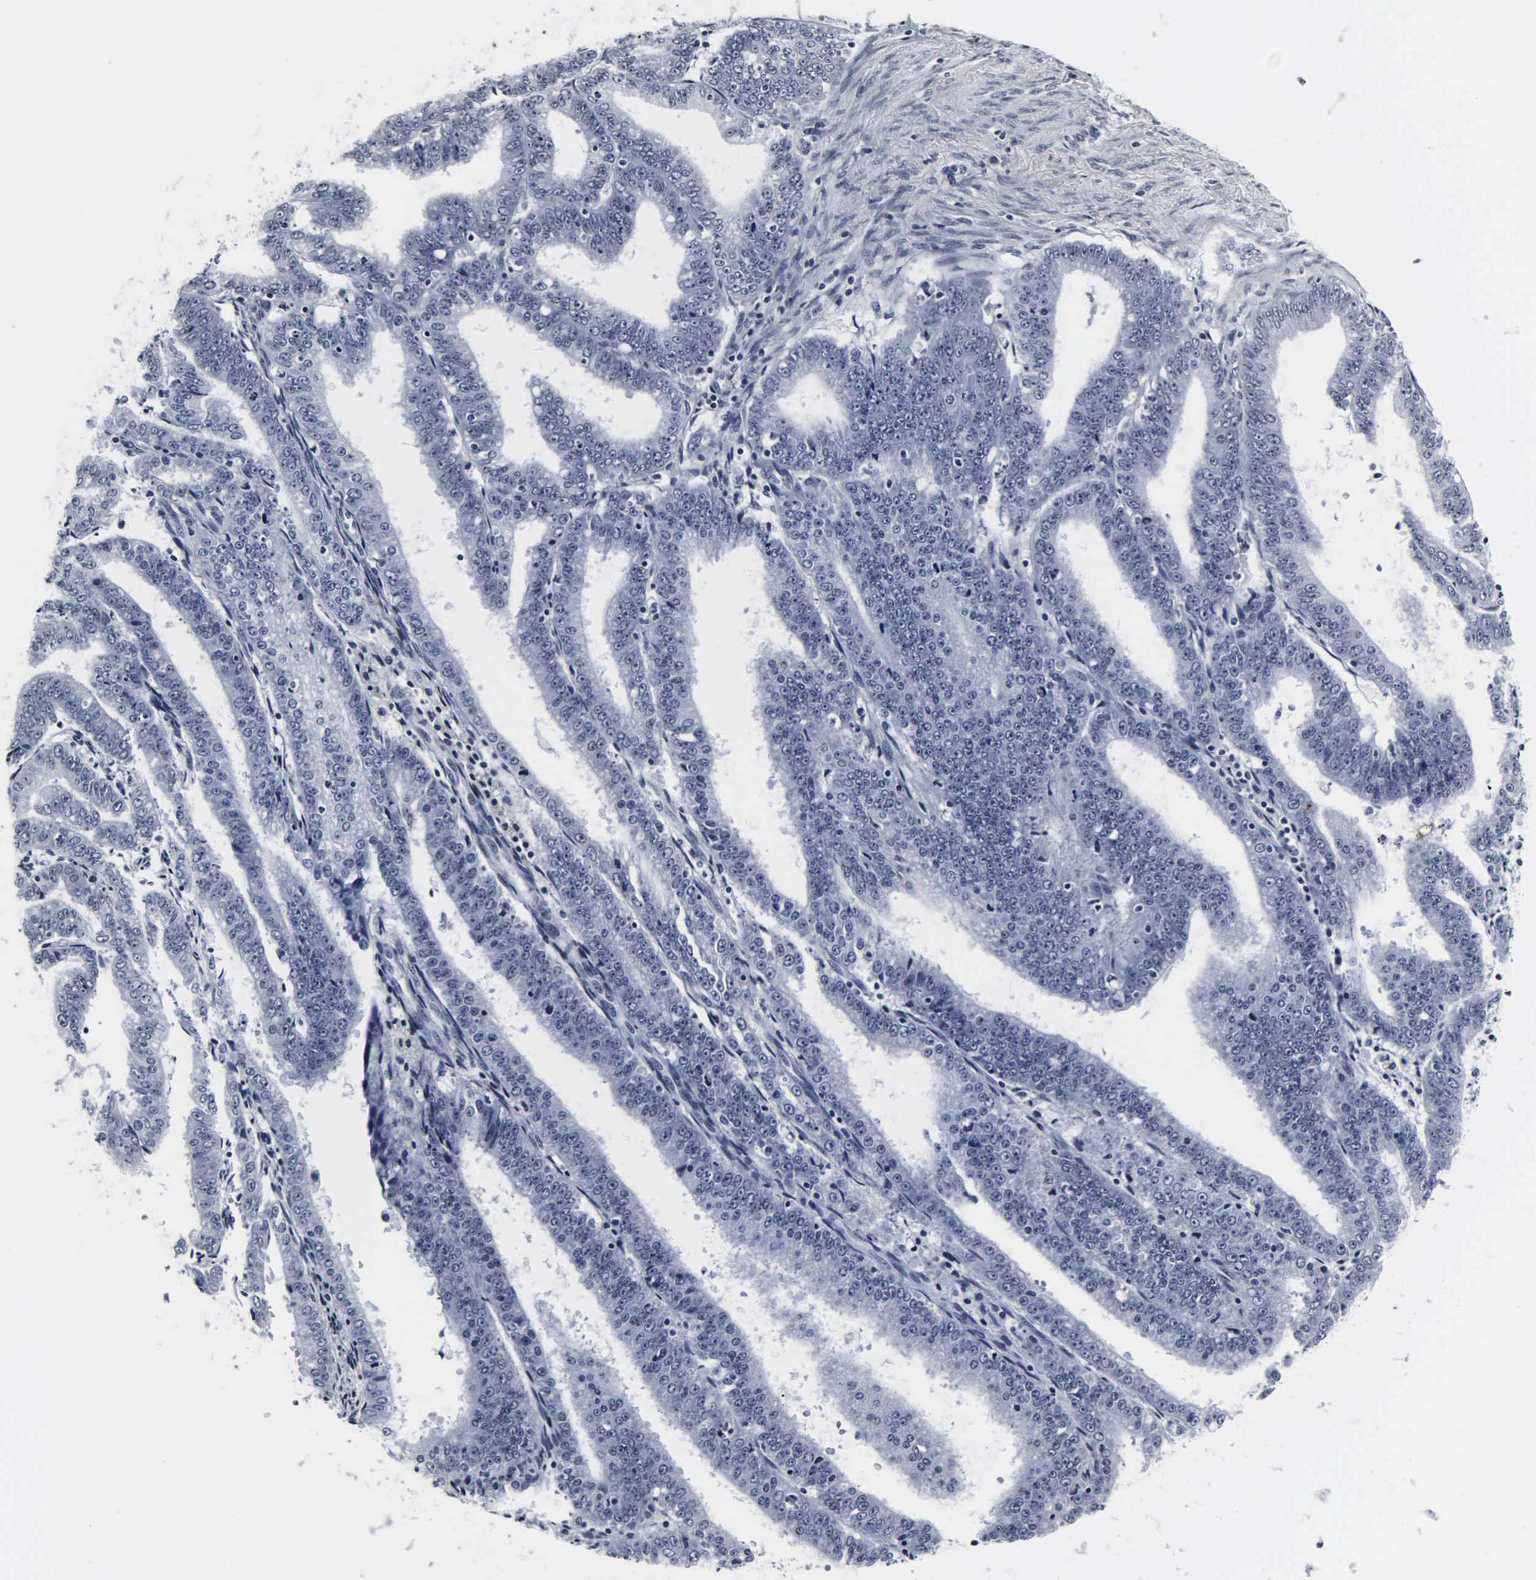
{"staining": {"intensity": "negative", "quantity": "none", "location": "none"}, "tissue": "endometrial cancer", "cell_type": "Tumor cells", "image_type": "cancer", "snomed": [{"axis": "morphology", "description": "Adenocarcinoma, NOS"}, {"axis": "topography", "description": "Endometrium"}], "caption": "This is an IHC micrograph of endometrial adenocarcinoma. There is no expression in tumor cells.", "gene": "DGCR2", "patient": {"sex": "female", "age": 66}}